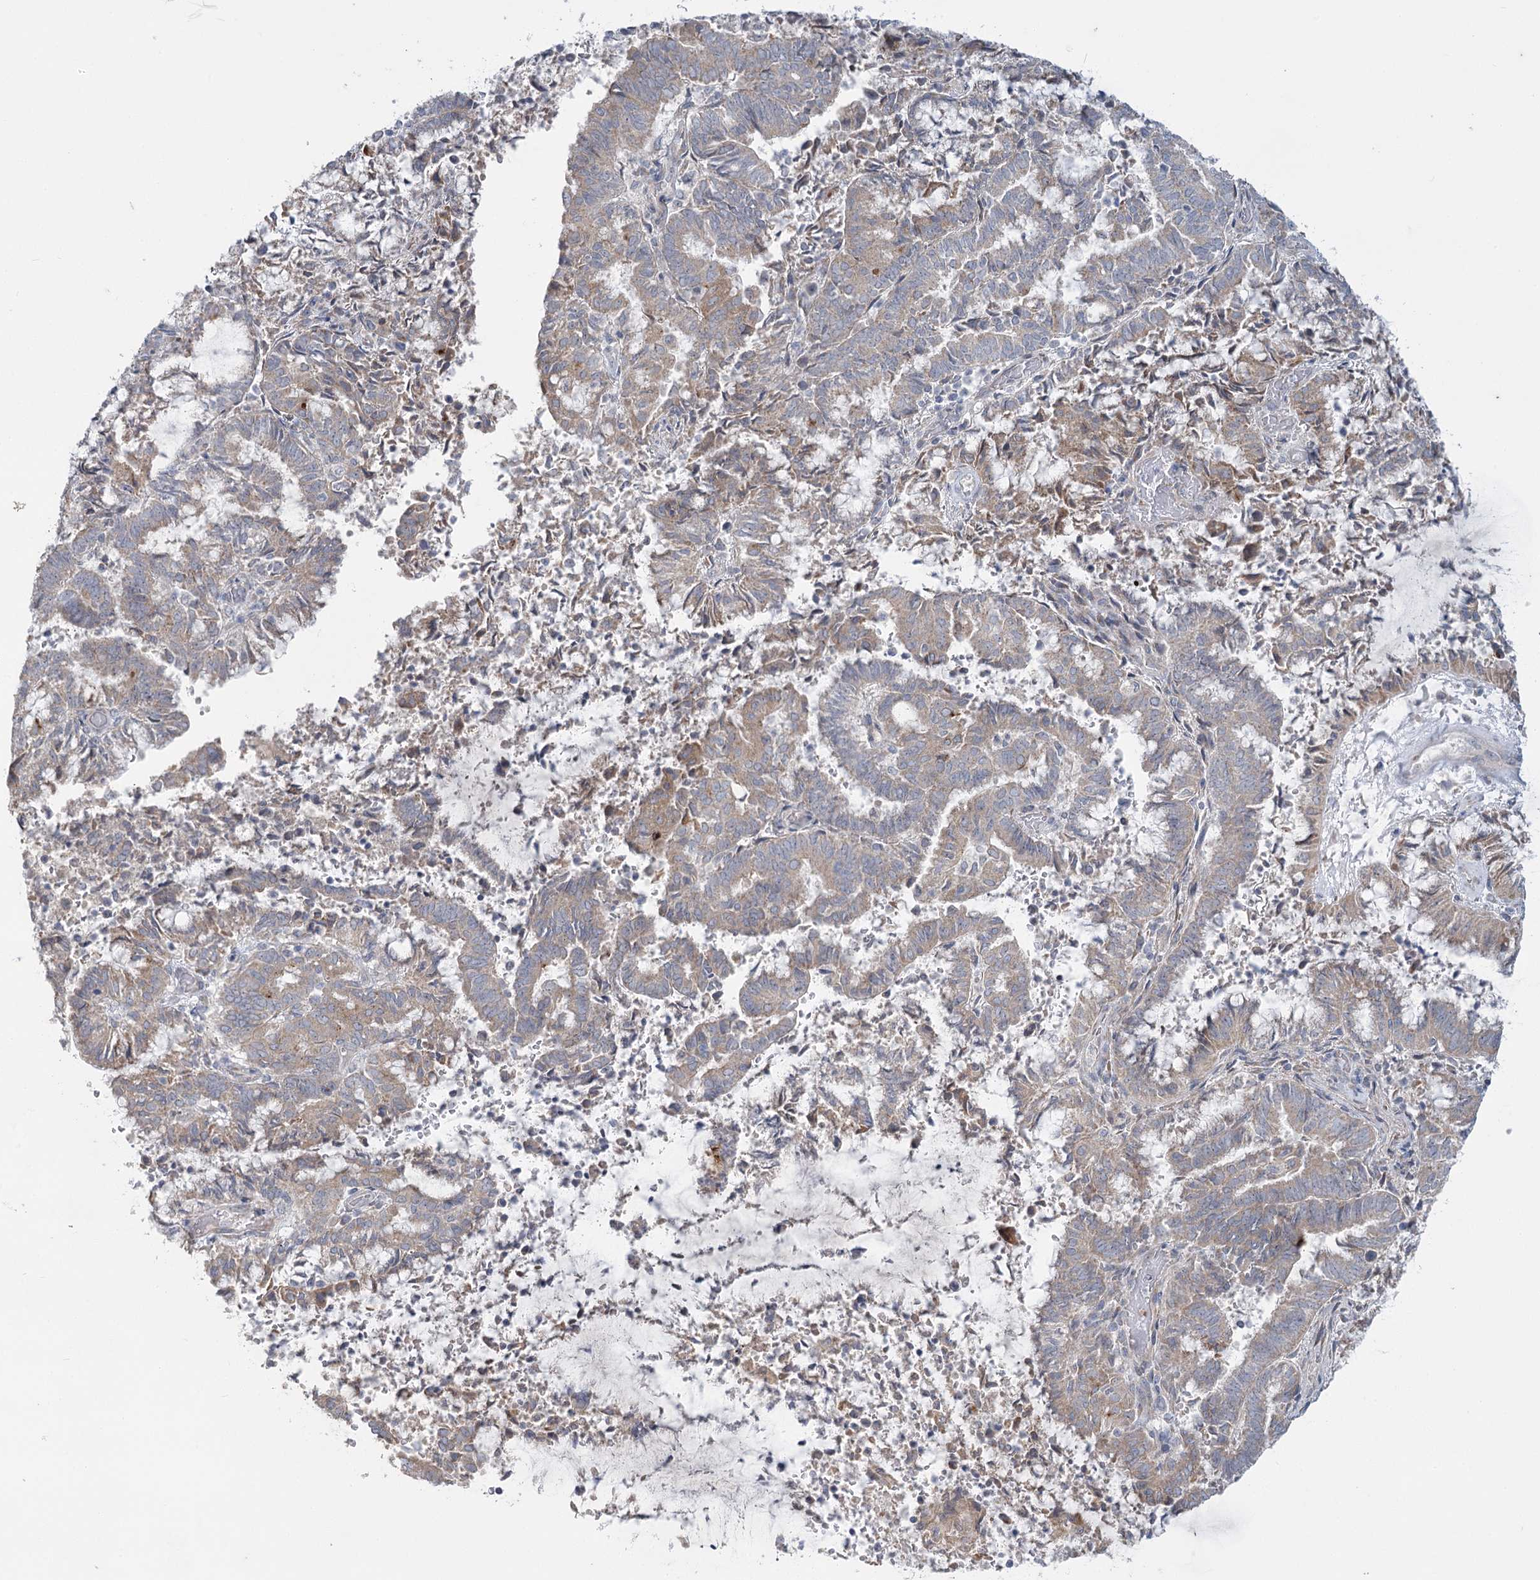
{"staining": {"intensity": "weak", "quantity": "25%-75%", "location": "cytoplasmic/membranous"}, "tissue": "endometrial cancer", "cell_type": "Tumor cells", "image_type": "cancer", "snomed": [{"axis": "morphology", "description": "Adenocarcinoma, NOS"}, {"axis": "topography", "description": "Endometrium"}], "caption": "DAB (3,3'-diaminobenzidine) immunohistochemical staining of endometrial cancer exhibits weak cytoplasmic/membranous protein positivity in about 25%-75% of tumor cells.", "gene": "PLA2G12A", "patient": {"sex": "female", "age": 80}}